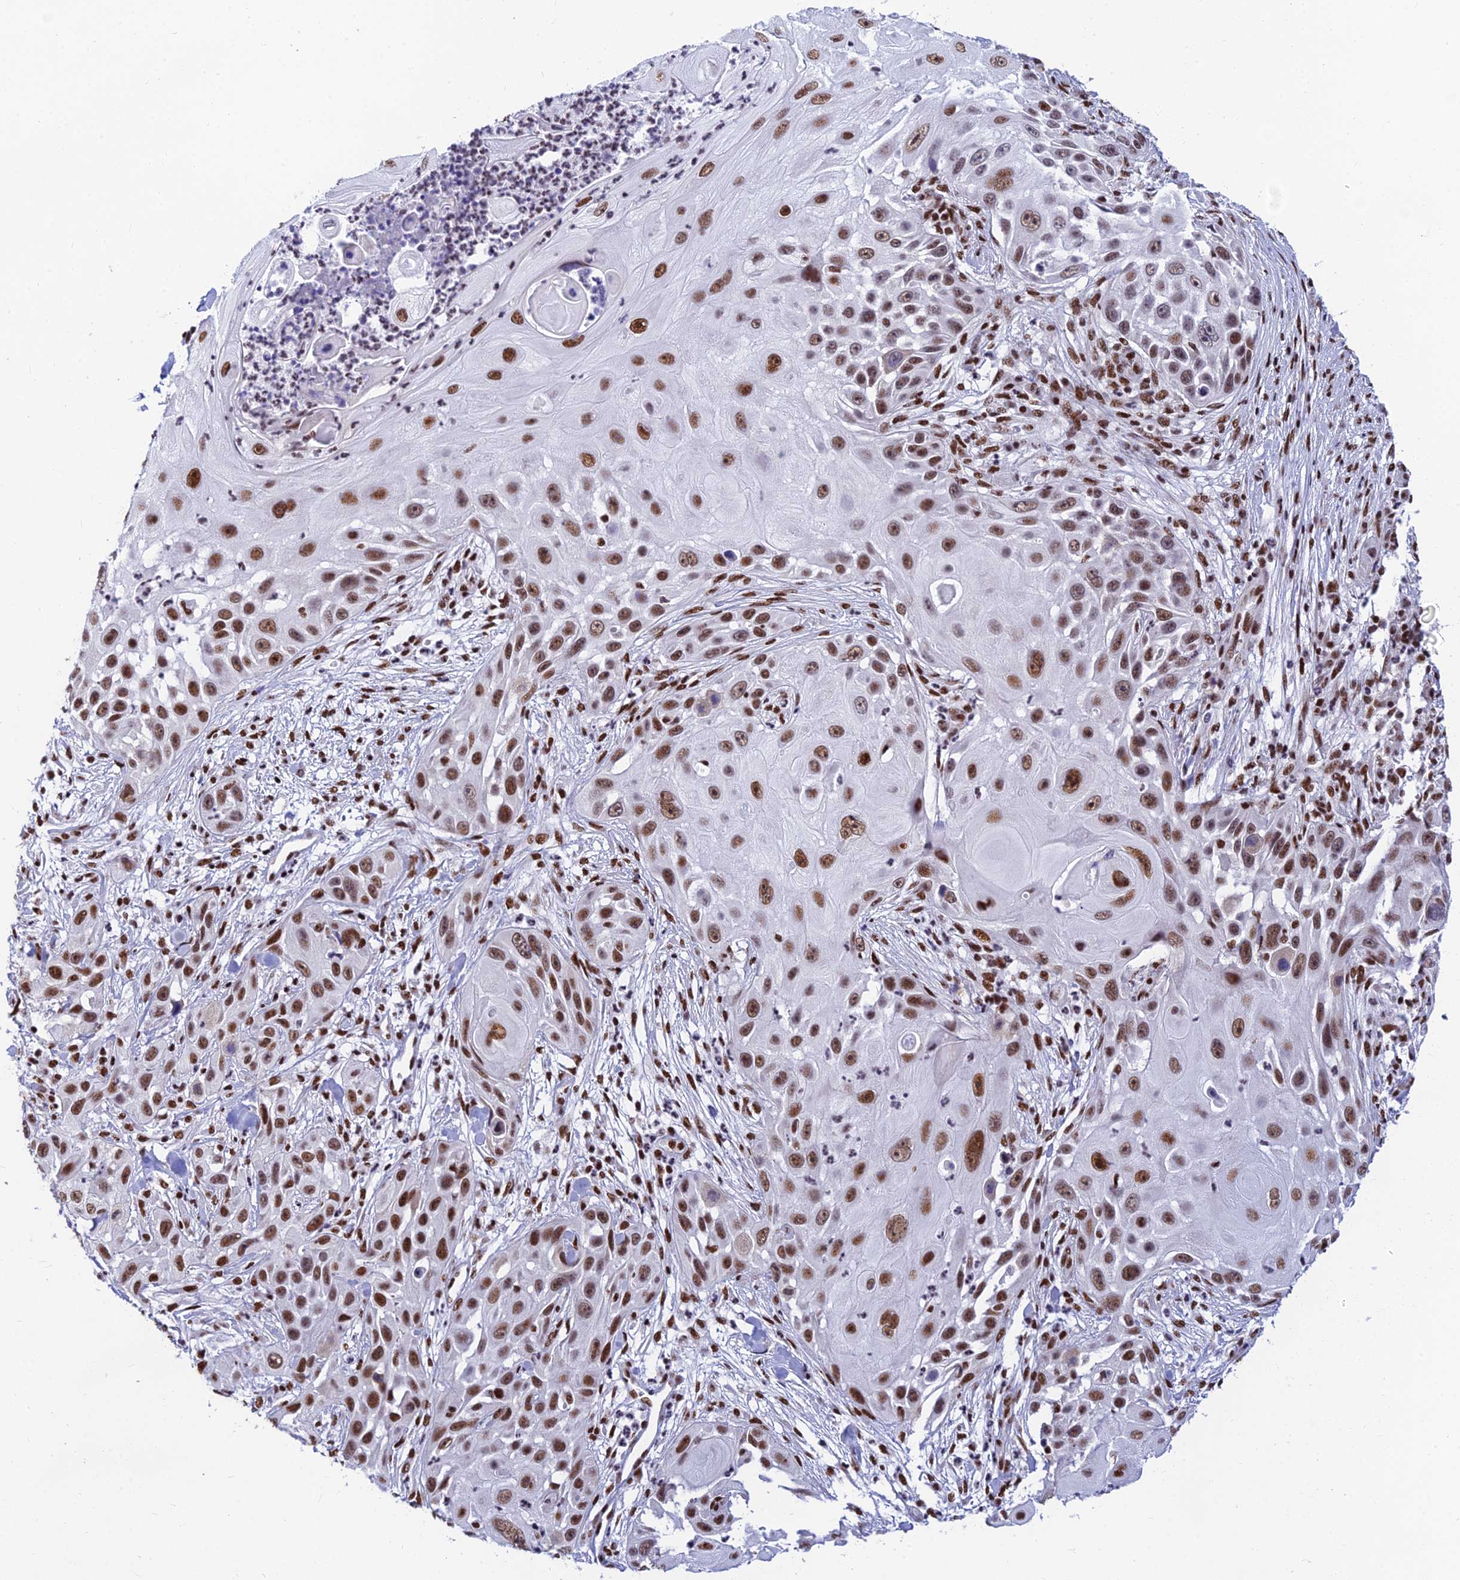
{"staining": {"intensity": "moderate", "quantity": ">75%", "location": "nuclear"}, "tissue": "skin cancer", "cell_type": "Tumor cells", "image_type": "cancer", "snomed": [{"axis": "morphology", "description": "Squamous cell carcinoma, NOS"}, {"axis": "topography", "description": "Skin"}], "caption": "Immunohistochemical staining of human skin cancer (squamous cell carcinoma) displays medium levels of moderate nuclear protein positivity in approximately >75% of tumor cells. (IHC, brightfield microscopy, high magnification).", "gene": "USP22", "patient": {"sex": "female", "age": 44}}